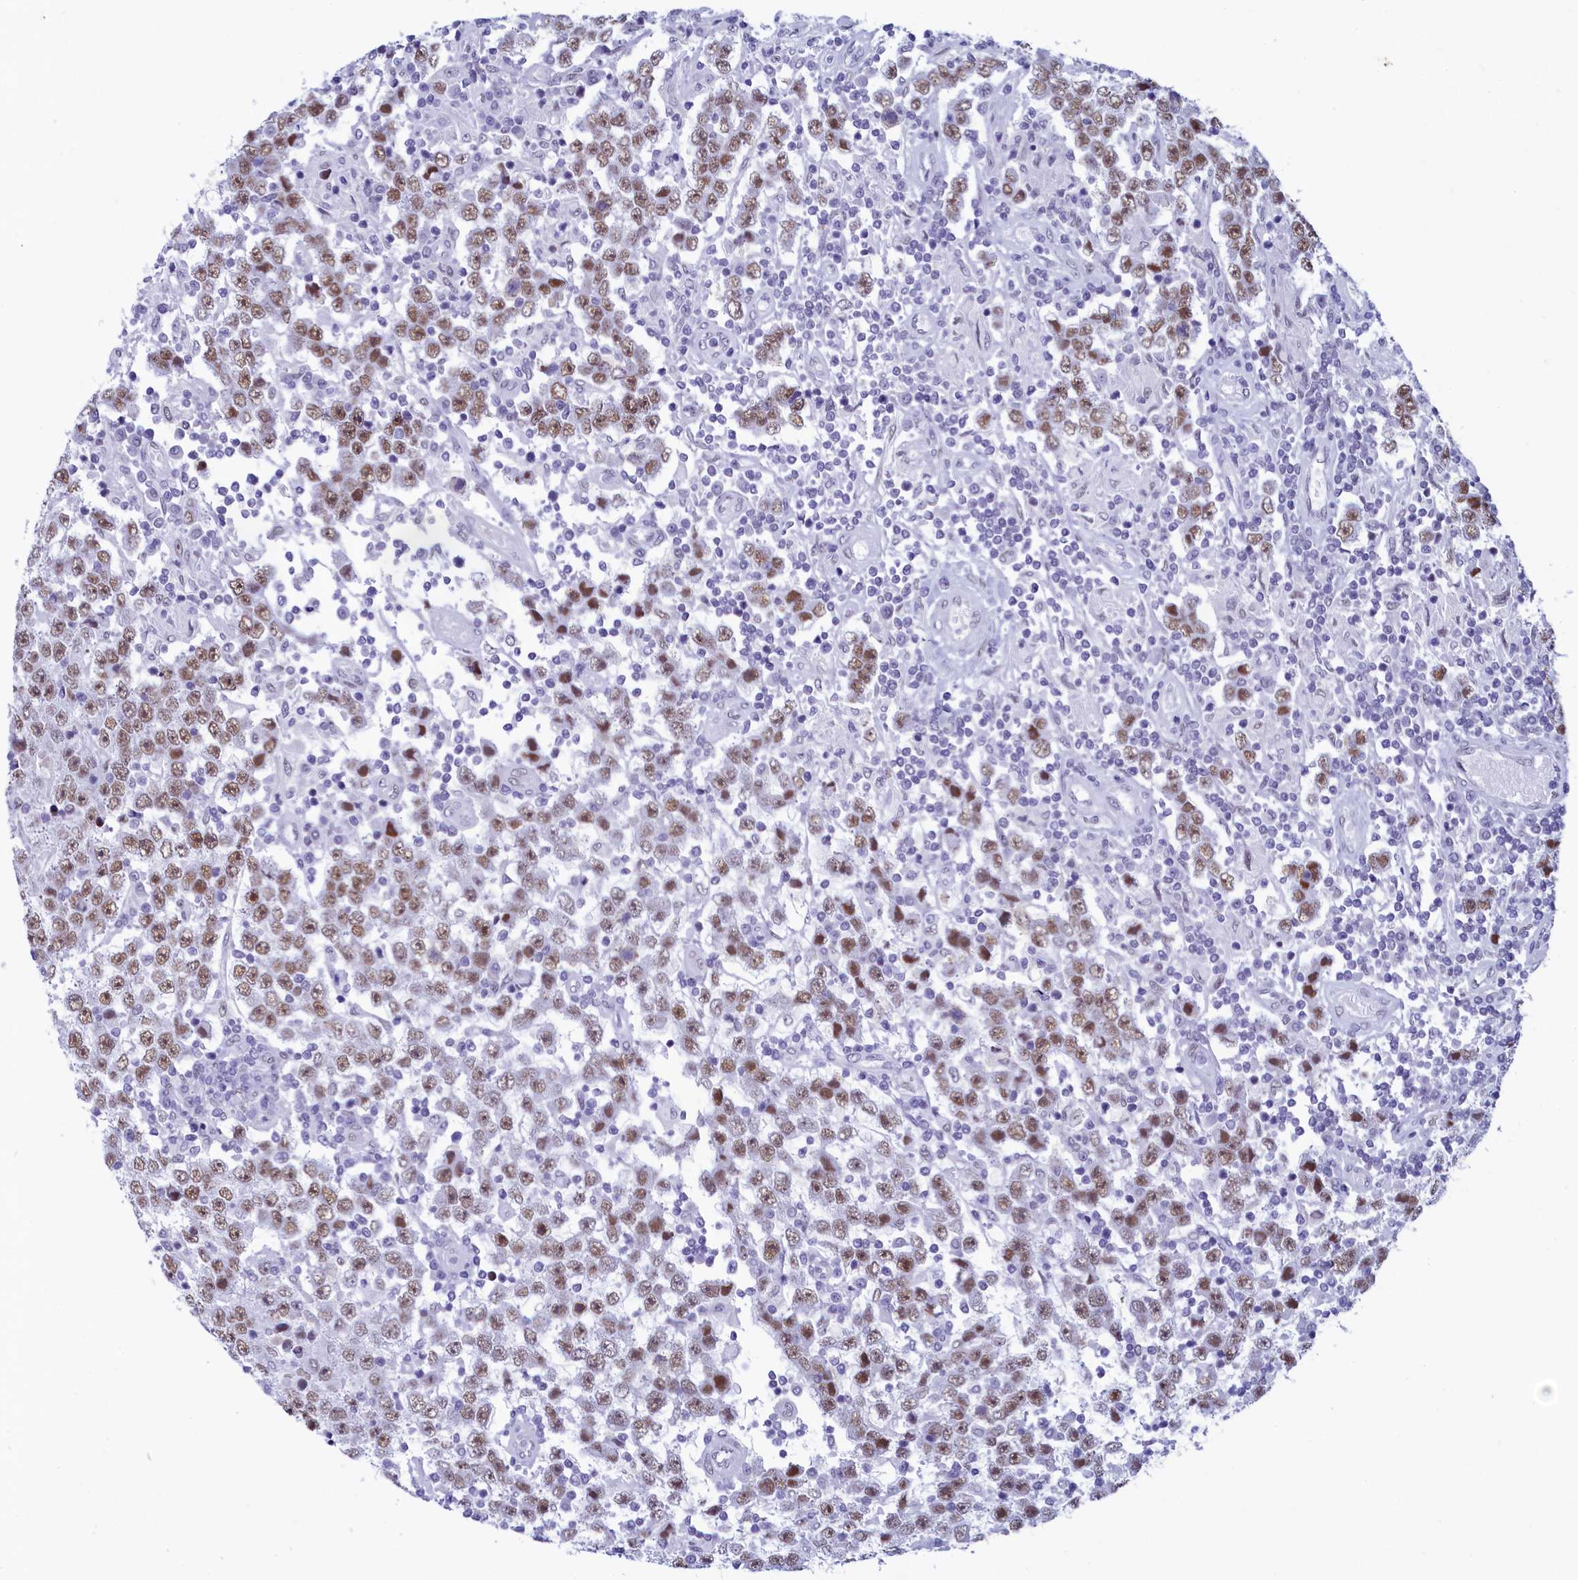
{"staining": {"intensity": "moderate", "quantity": ">75%", "location": "nuclear"}, "tissue": "testis cancer", "cell_type": "Tumor cells", "image_type": "cancer", "snomed": [{"axis": "morphology", "description": "Normal tissue, NOS"}, {"axis": "morphology", "description": "Urothelial carcinoma, High grade"}, {"axis": "morphology", "description": "Seminoma, NOS"}, {"axis": "morphology", "description": "Carcinoma, Embryonal, NOS"}, {"axis": "topography", "description": "Urinary bladder"}, {"axis": "topography", "description": "Testis"}], "caption": "Protein expression analysis of human testis cancer (embryonal carcinoma) reveals moderate nuclear expression in approximately >75% of tumor cells.", "gene": "SUGP2", "patient": {"sex": "male", "age": 41}}